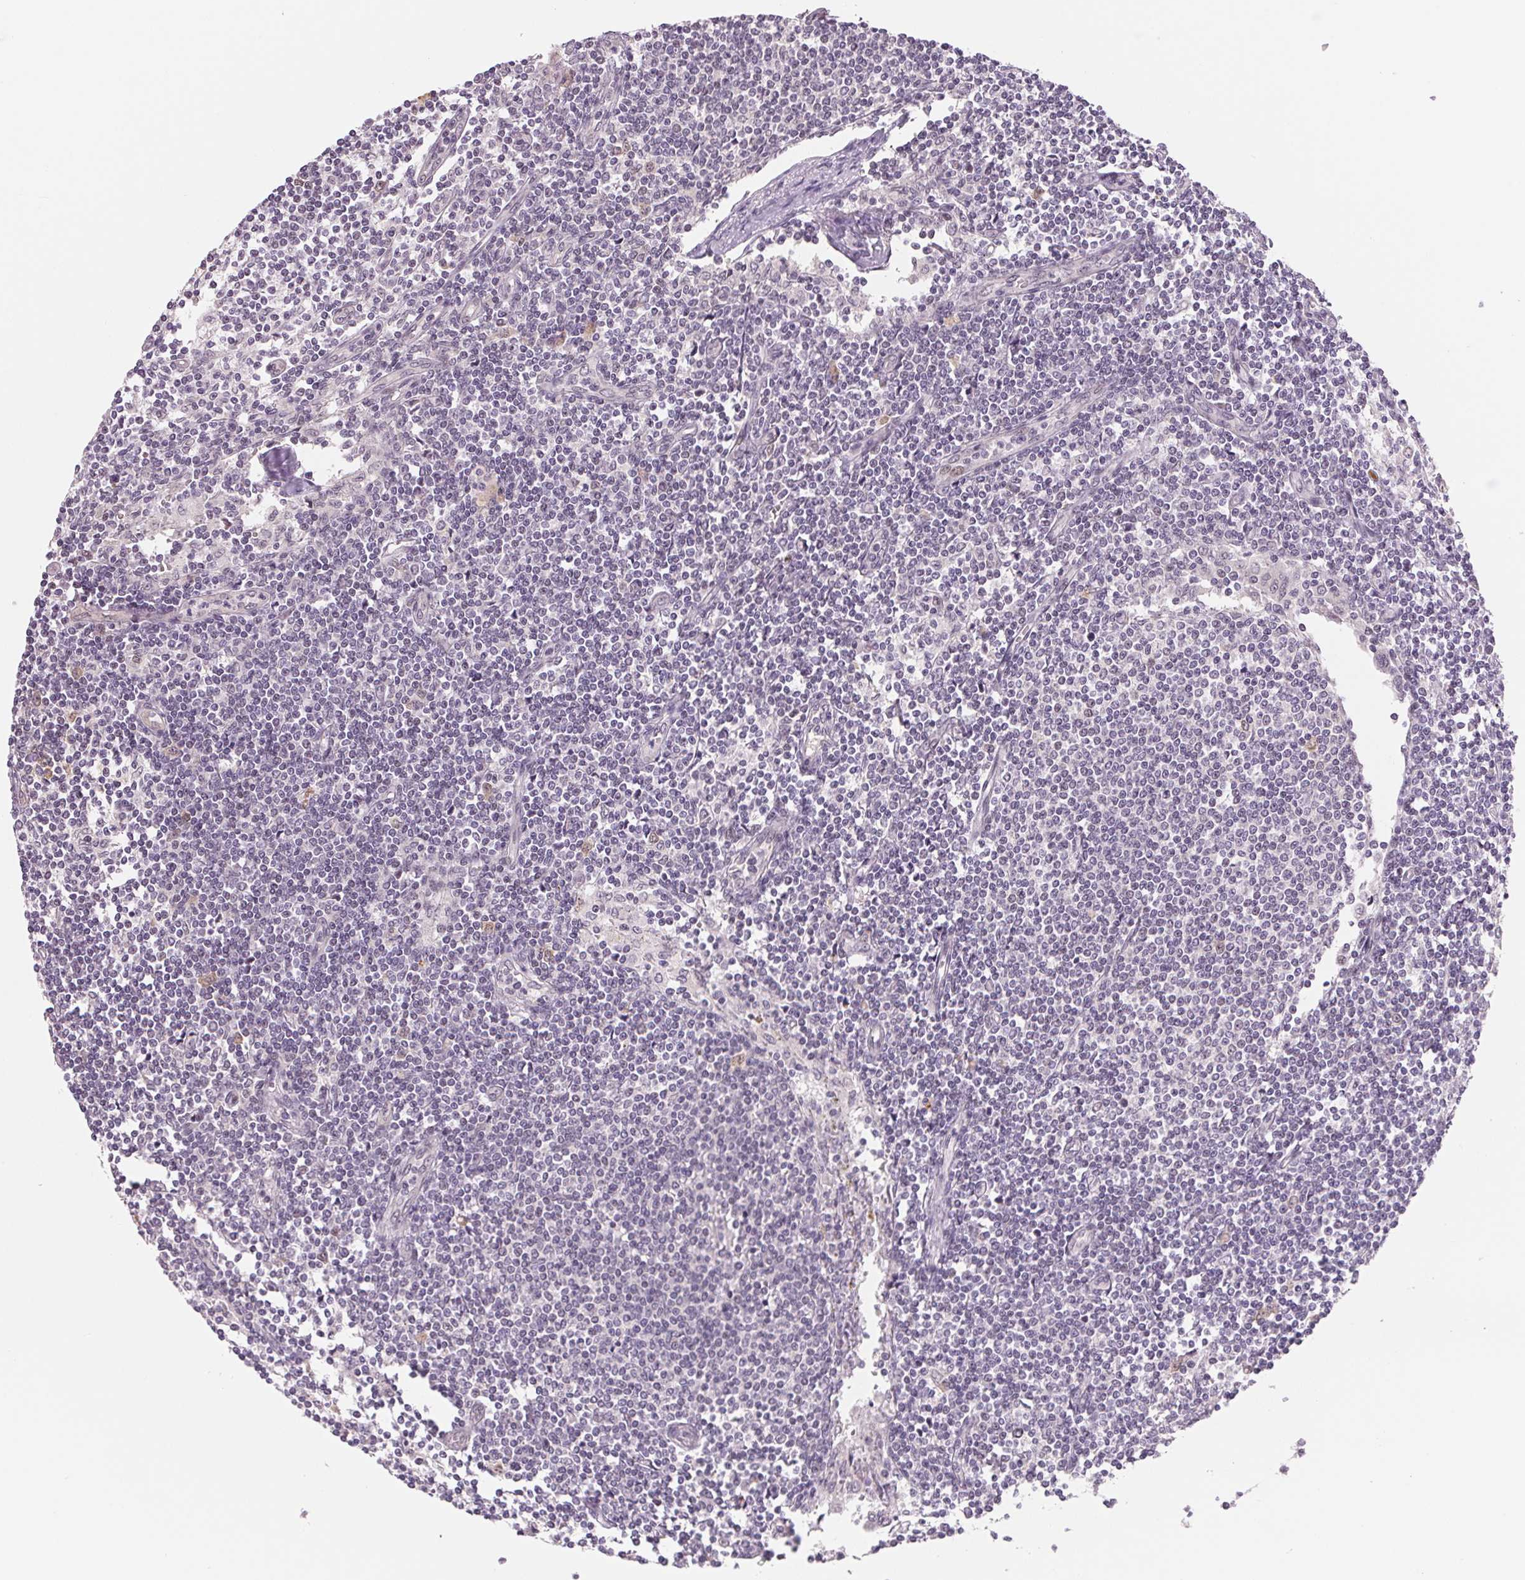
{"staining": {"intensity": "moderate", "quantity": "<25%", "location": "cytoplasmic/membranous,nuclear"}, "tissue": "lymph node", "cell_type": "Germinal center cells", "image_type": "normal", "snomed": [{"axis": "morphology", "description": "Normal tissue, NOS"}, {"axis": "topography", "description": "Lymph node"}], "caption": "A histopathology image showing moderate cytoplasmic/membranous,nuclear expression in approximately <25% of germinal center cells in normal lymph node, as visualized by brown immunohistochemical staining.", "gene": "DNAJB6", "patient": {"sex": "female", "age": 69}}